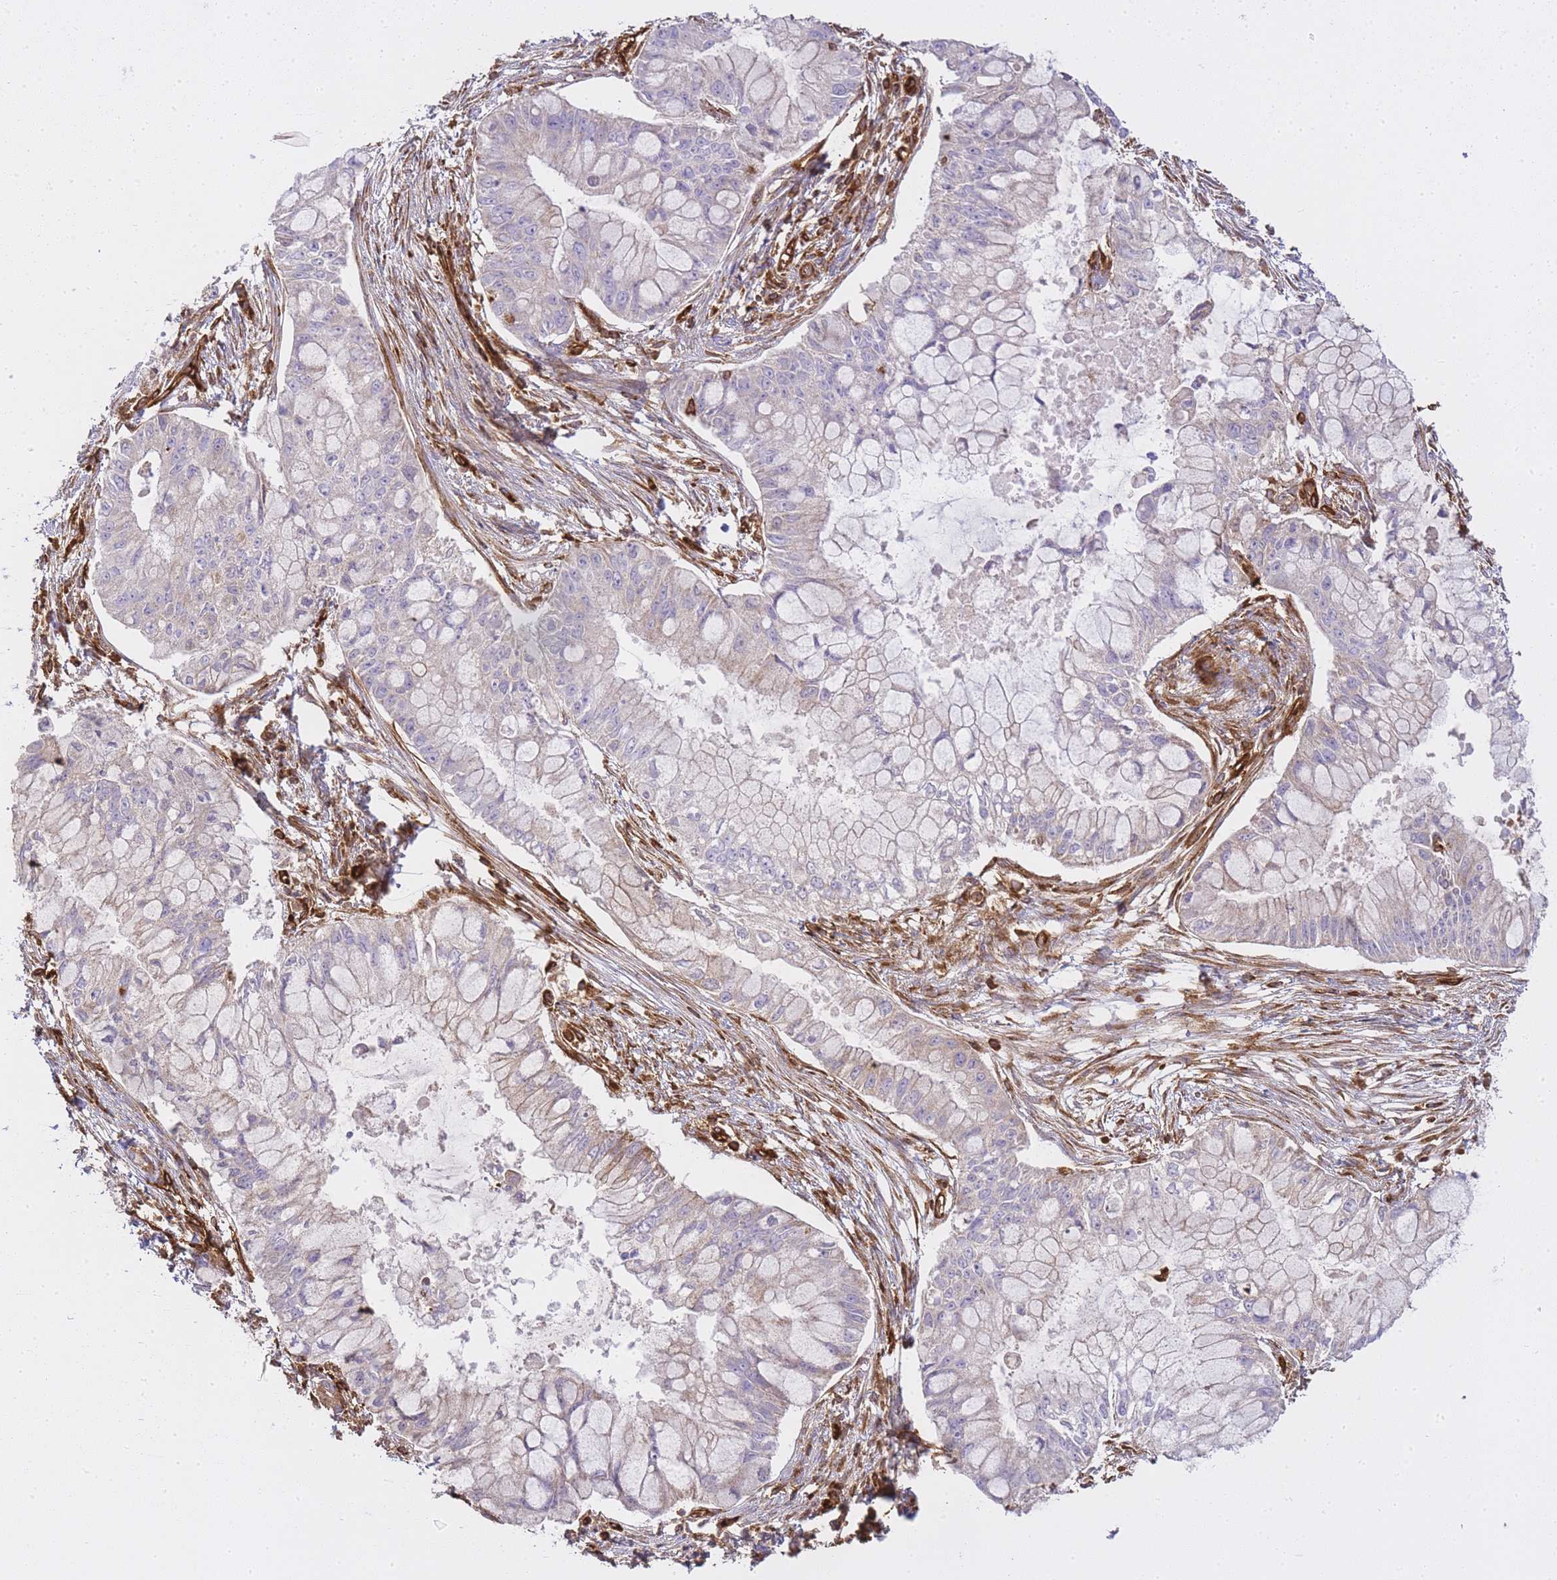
{"staining": {"intensity": "weak", "quantity": "25%-75%", "location": "cytoplasmic/membranous"}, "tissue": "pancreatic cancer", "cell_type": "Tumor cells", "image_type": "cancer", "snomed": [{"axis": "morphology", "description": "Adenocarcinoma, NOS"}, {"axis": "topography", "description": "Pancreas"}], "caption": "DAB immunohistochemical staining of adenocarcinoma (pancreatic) reveals weak cytoplasmic/membranous protein staining in about 25%-75% of tumor cells.", "gene": "MSN", "patient": {"sex": "male", "age": 48}}